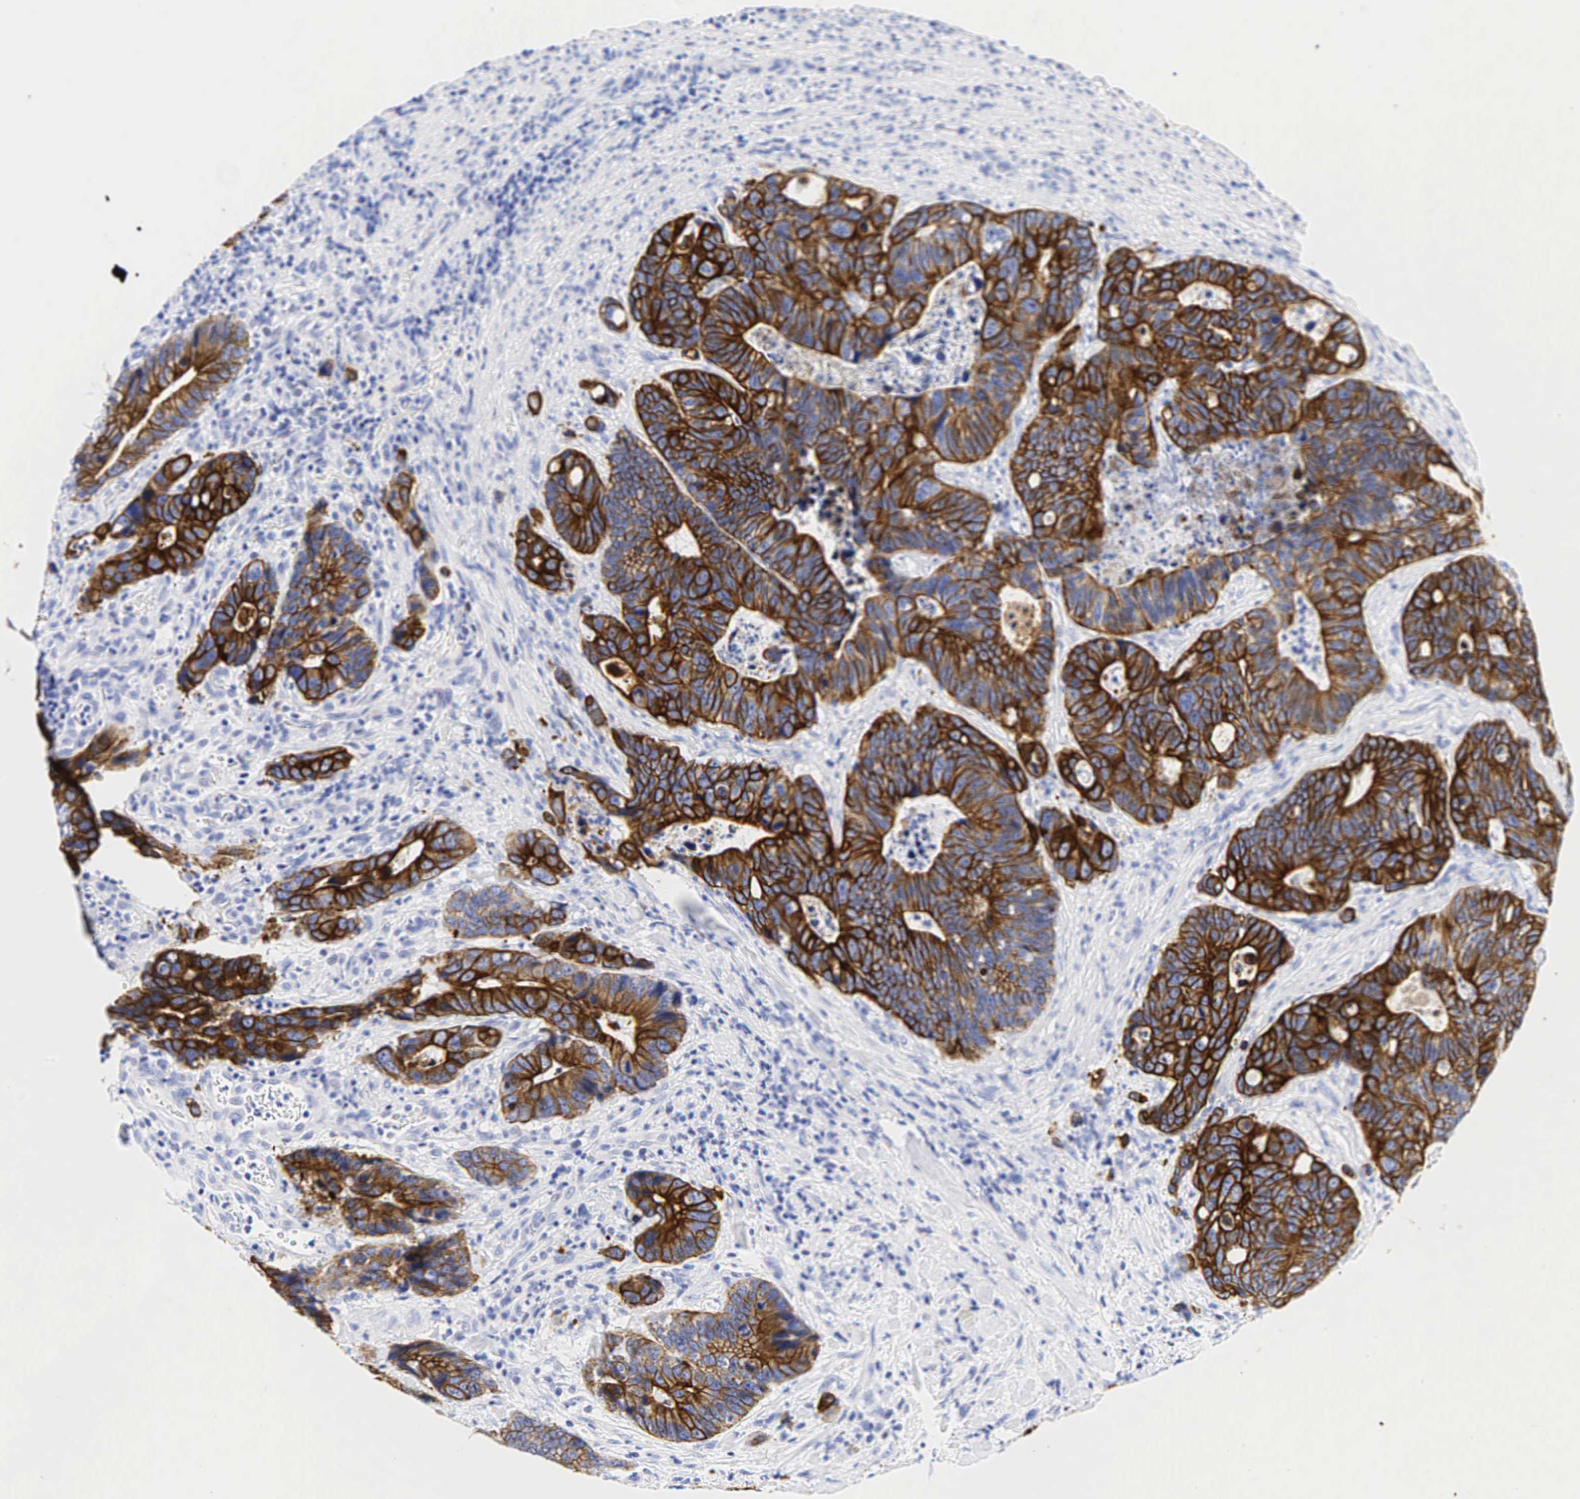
{"staining": {"intensity": "strong", "quantity": ">75%", "location": "cytoplasmic/membranous"}, "tissue": "colorectal cancer", "cell_type": "Tumor cells", "image_type": "cancer", "snomed": [{"axis": "morphology", "description": "Adenocarcinoma, NOS"}, {"axis": "topography", "description": "Colon"}], "caption": "Protein positivity by immunohistochemistry (IHC) displays strong cytoplasmic/membranous positivity in about >75% of tumor cells in colorectal cancer (adenocarcinoma).", "gene": "KRT18", "patient": {"sex": "male", "age": 56}}